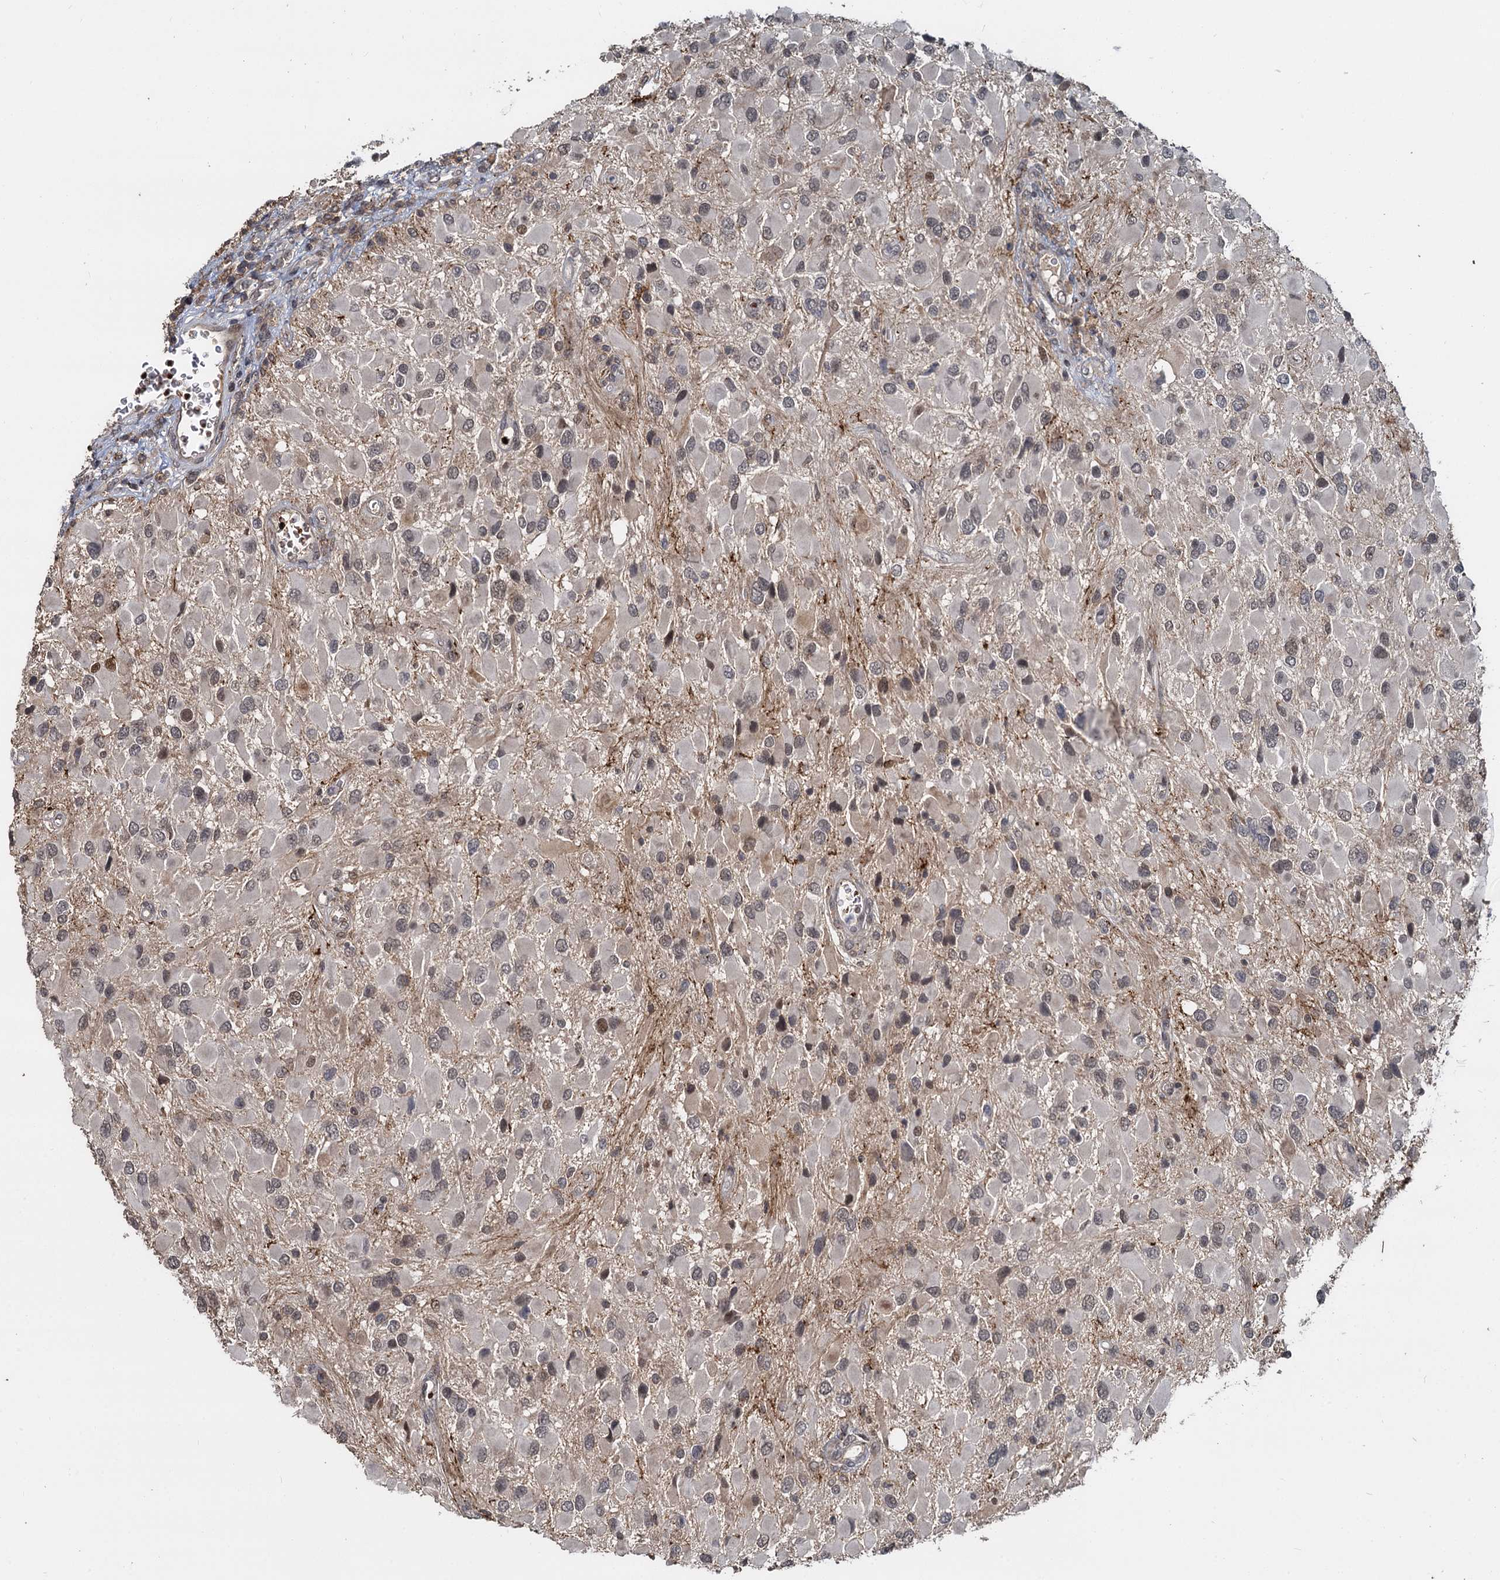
{"staining": {"intensity": "weak", "quantity": "25%-75%", "location": "nuclear"}, "tissue": "glioma", "cell_type": "Tumor cells", "image_type": "cancer", "snomed": [{"axis": "morphology", "description": "Glioma, malignant, High grade"}, {"axis": "topography", "description": "Brain"}], "caption": "Malignant glioma (high-grade) stained for a protein demonstrates weak nuclear positivity in tumor cells.", "gene": "FANCI", "patient": {"sex": "male", "age": 53}}